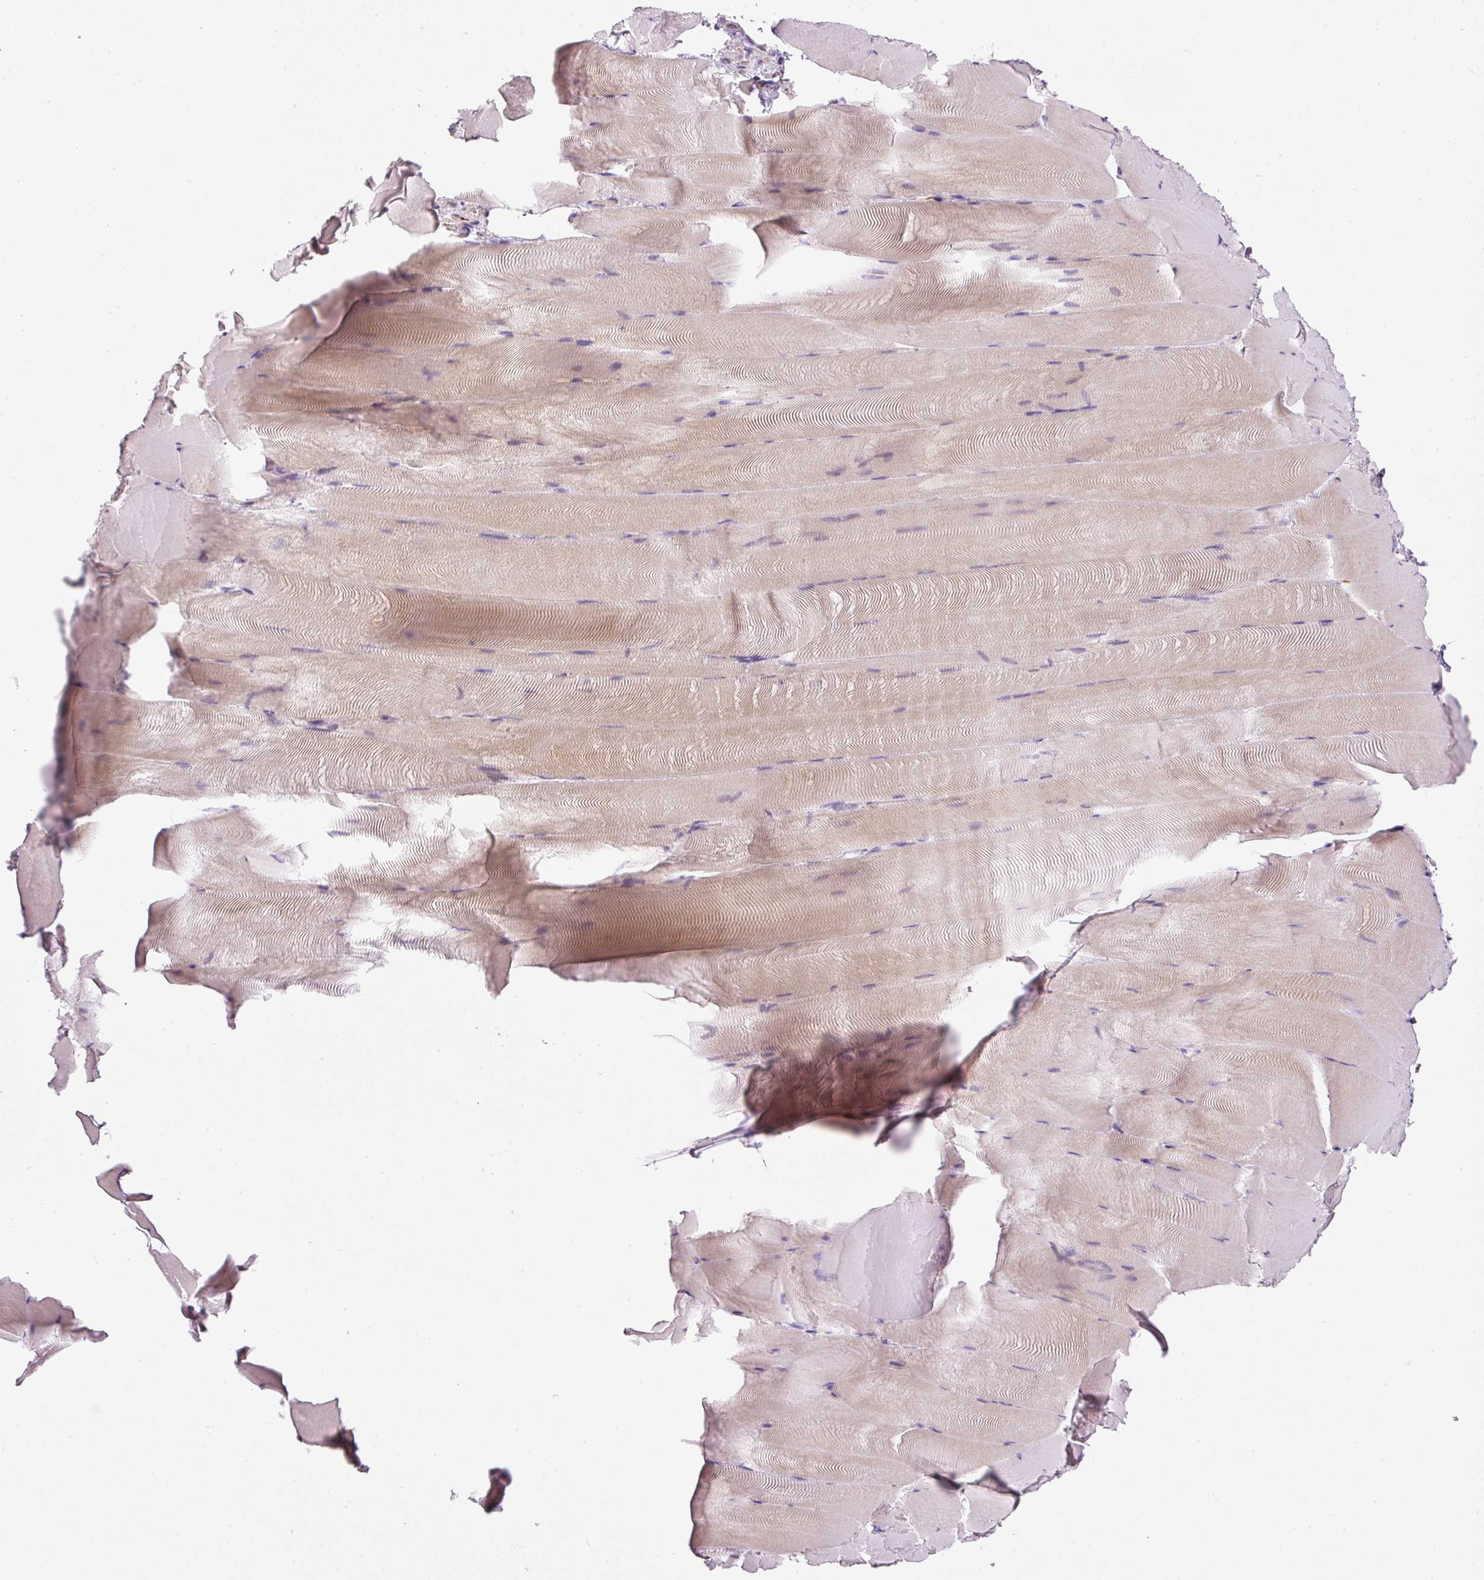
{"staining": {"intensity": "weak", "quantity": "25%-75%", "location": "cytoplasmic/membranous"}, "tissue": "skeletal muscle", "cell_type": "Myocytes", "image_type": "normal", "snomed": [{"axis": "morphology", "description": "Normal tissue, NOS"}, {"axis": "topography", "description": "Skeletal muscle"}], "caption": "Protein analysis of unremarkable skeletal muscle shows weak cytoplasmic/membranous staining in approximately 25%-75% of myocytes. (DAB IHC, brown staining for protein, blue staining for nuclei).", "gene": "KPNA5", "patient": {"sex": "female", "age": 64}}